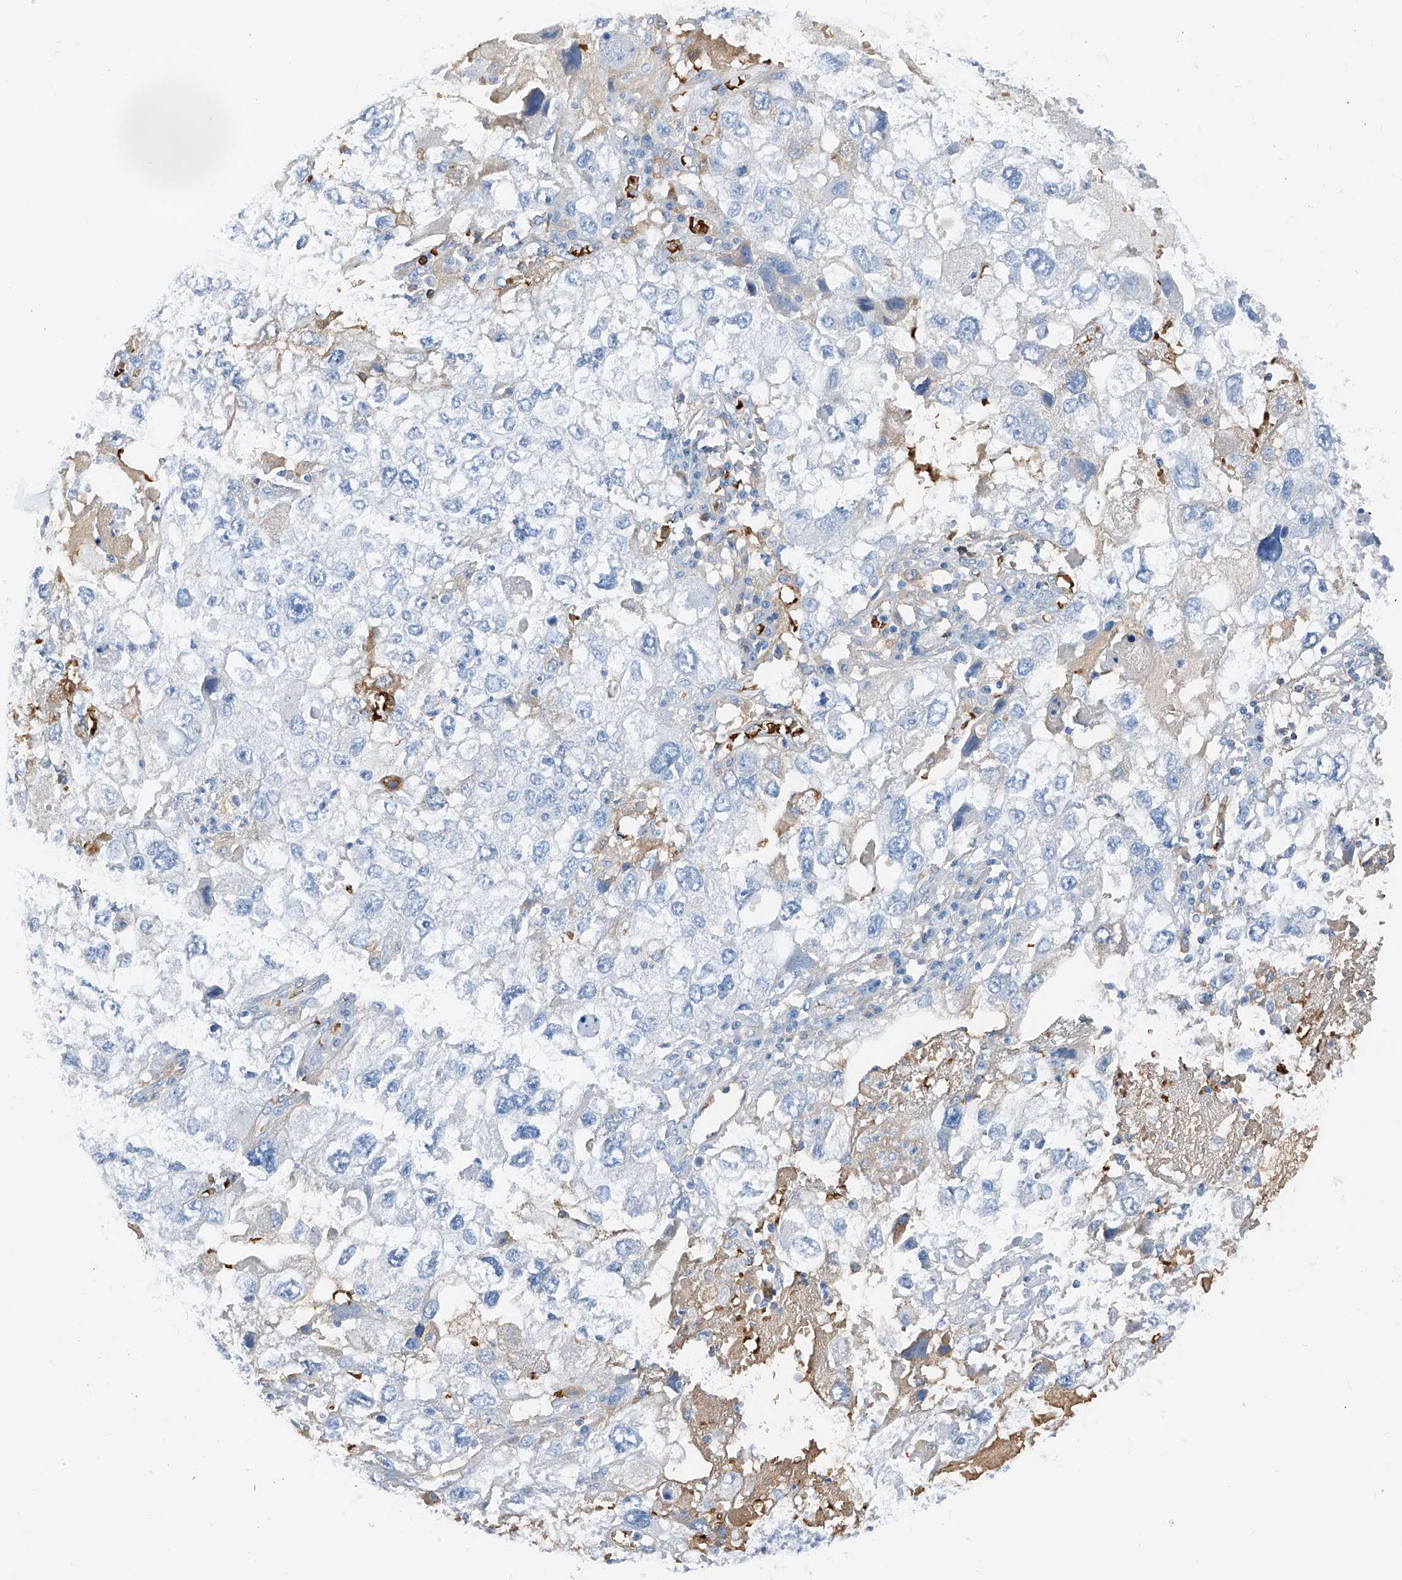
{"staining": {"intensity": "negative", "quantity": "none", "location": "none"}, "tissue": "endometrial cancer", "cell_type": "Tumor cells", "image_type": "cancer", "snomed": [{"axis": "morphology", "description": "Adenocarcinoma, NOS"}, {"axis": "topography", "description": "Endometrium"}], "caption": "Human endometrial cancer (adenocarcinoma) stained for a protein using immunohistochemistry reveals no positivity in tumor cells.", "gene": "PRSS23", "patient": {"sex": "female", "age": 49}}